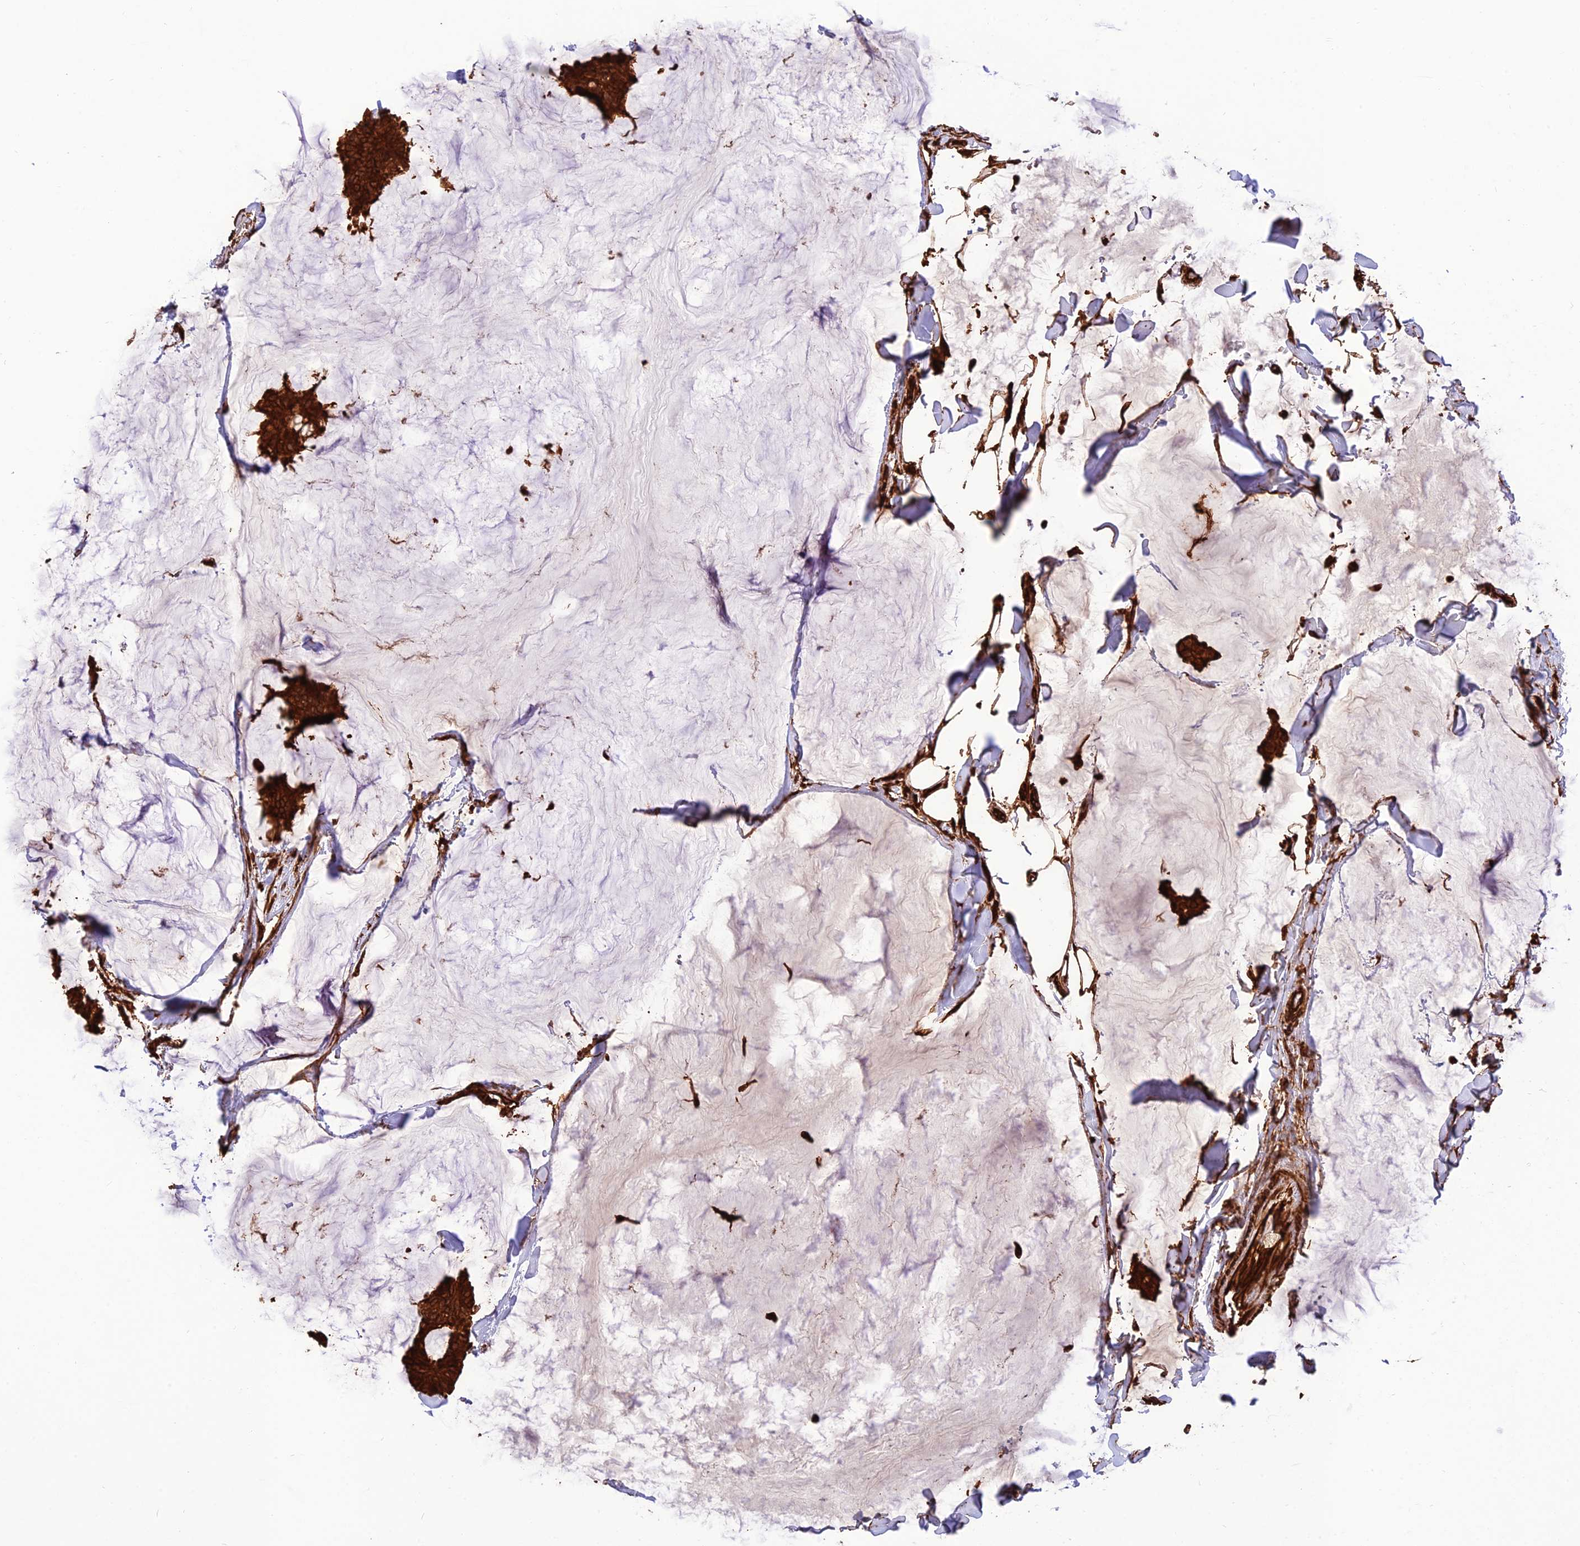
{"staining": {"intensity": "strong", "quantity": ">75%", "location": "cytoplasmic/membranous"}, "tissue": "breast cancer", "cell_type": "Tumor cells", "image_type": "cancer", "snomed": [{"axis": "morphology", "description": "Duct carcinoma"}, {"axis": "topography", "description": "Breast"}], "caption": "Brown immunohistochemical staining in human breast cancer demonstrates strong cytoplasmic/membranous positivity in approximately >75% of tumor cells. The staining is performed using DAB brown chromogen to label protein expression. The nuclei are counter-stained blue using hematoxylin.", "gene": "CREBL2", "patient": {"sex": "female", "age": 93}}